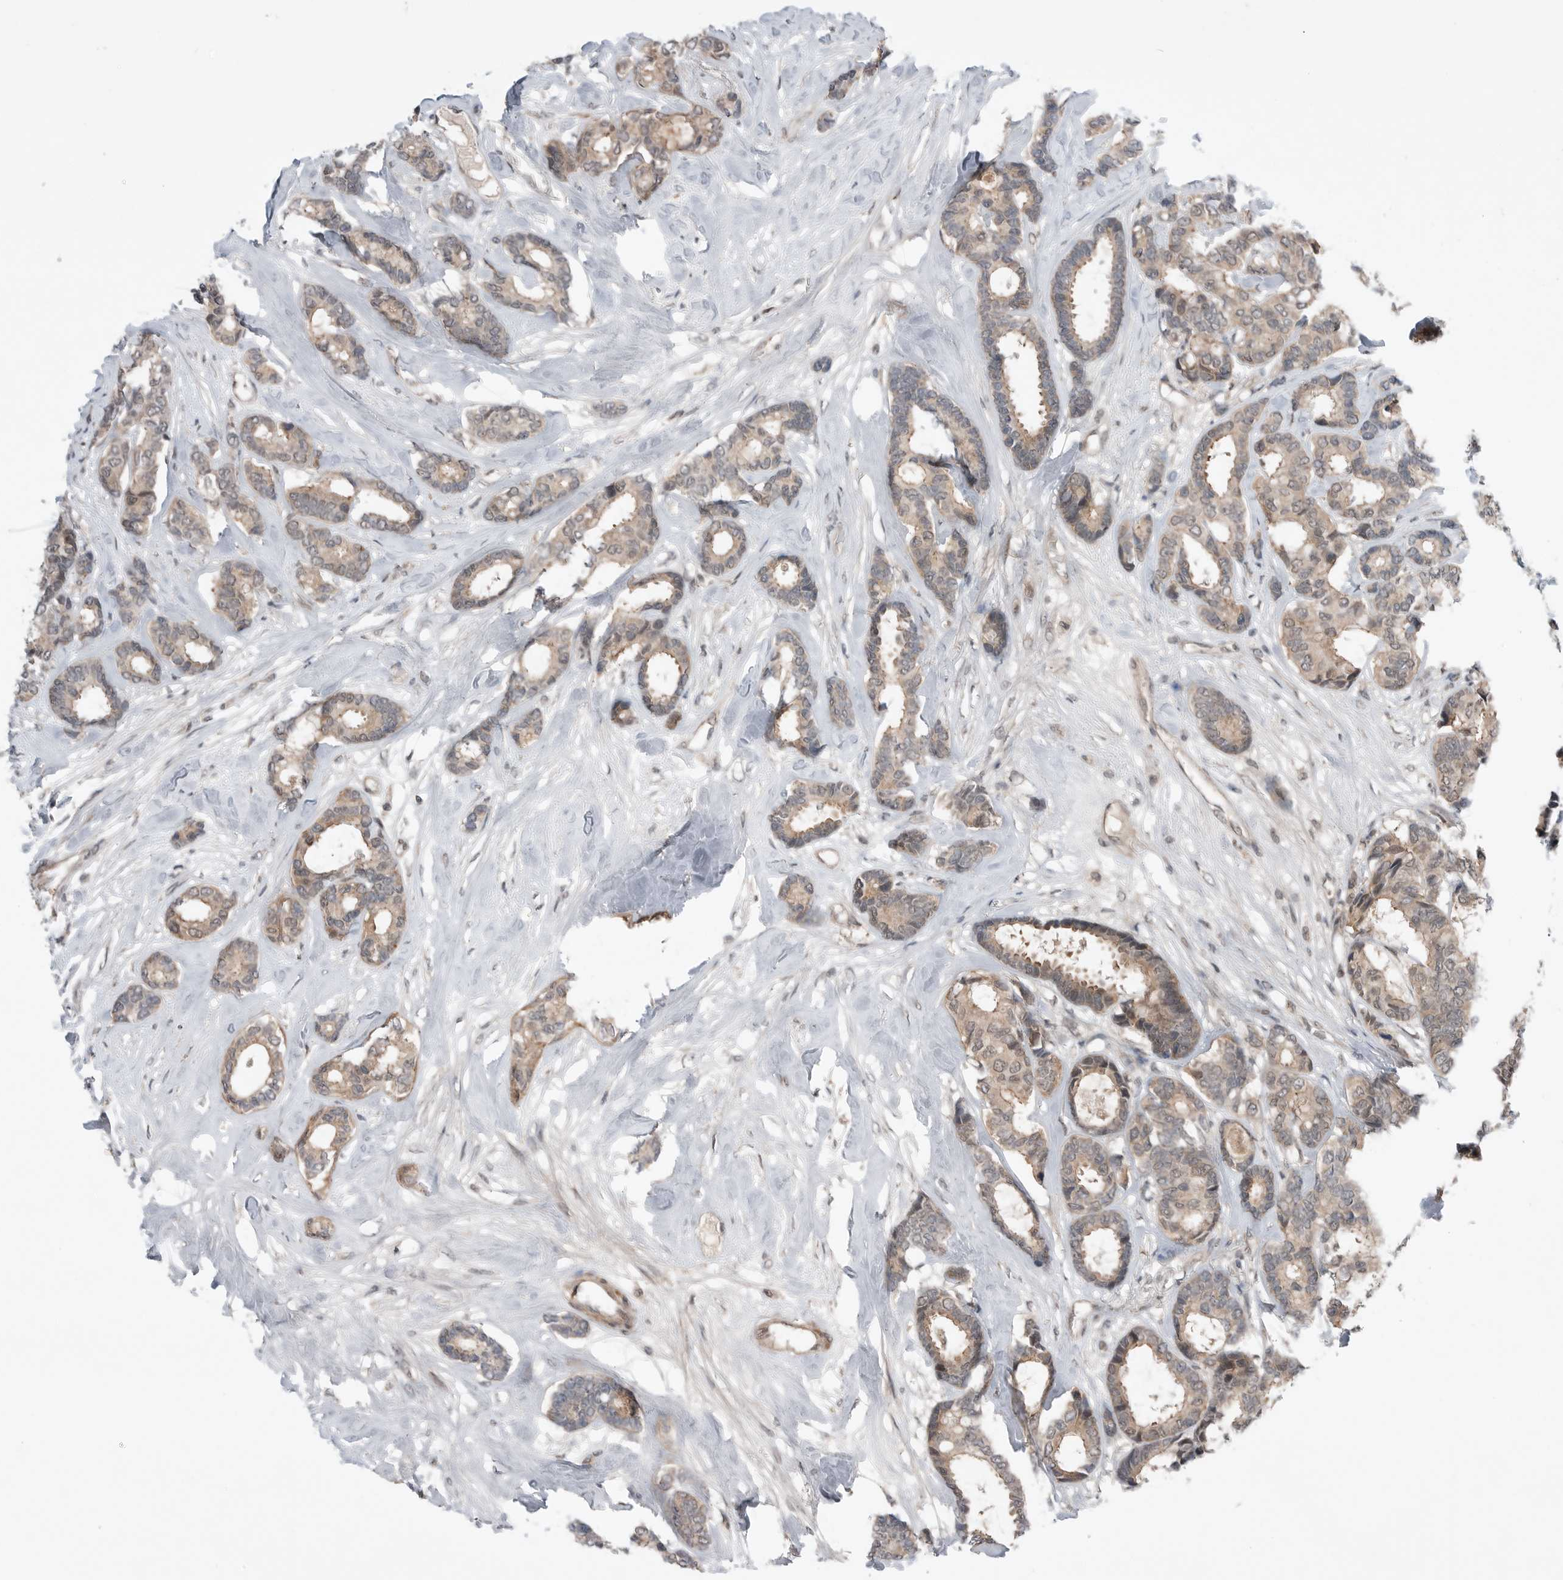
{"staining": {"intensity": "weak", "quantity": "25%-75%", "location": "cytoplasmic/membranous"}, "tissue": "breast cancer", "cell_type": "Tumor cells", "image_type": "cancer", "snomed": [{"axis": "morphology", "description": "Duct carcinoma"}, {"axis": "topography", "description": "Breast"}], "caption": "The photomicrograph exhibits a brown stain indicating the presence of a protein in the cytoplasmic/membranous of tumor cells in breast cancer (infiltrating ductal carcinoma).", "gene": "NTAQ1", "patient": {"sex": "female", "age": 87}}